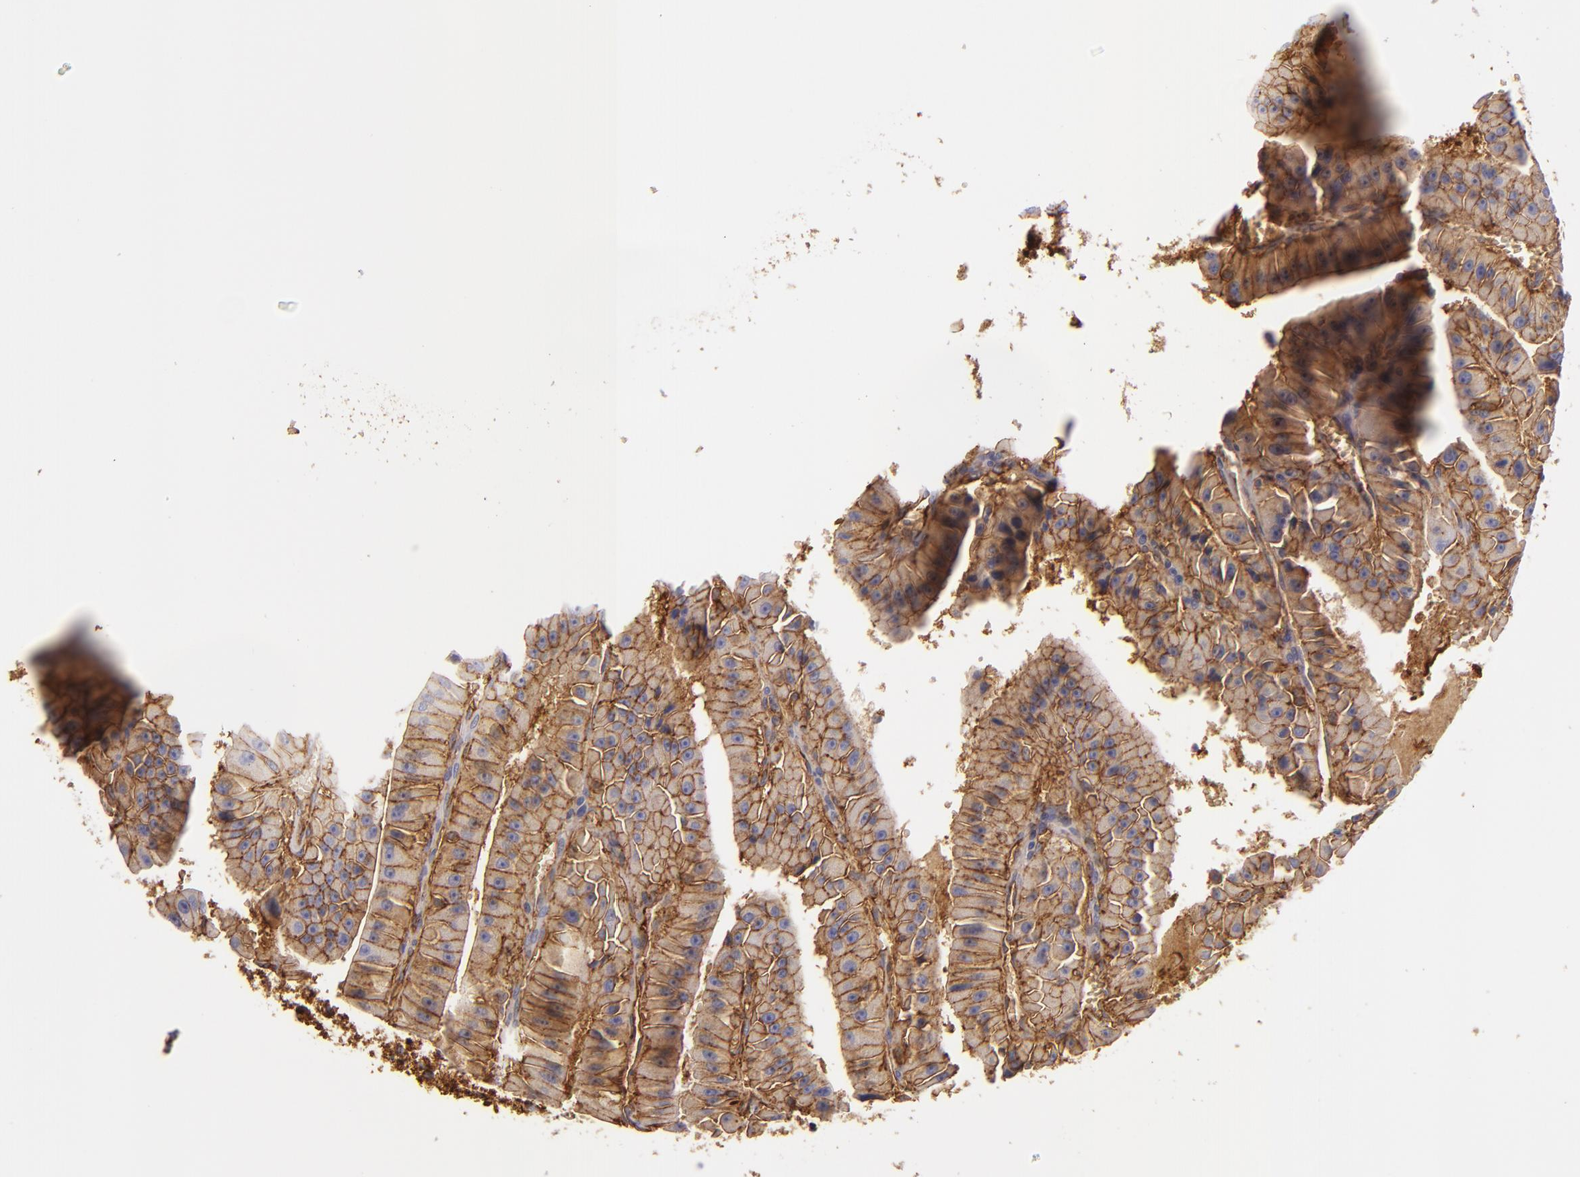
{"staining": {"intensity": "moderate", "quantity": ">75%", "location": "cytoplasmic/membranous"}, "tissue": "thyroid cancer", "cell_type": "Tumor cells", "image_type": "cancer", "snomed": [{"axis": "morphology", "description": "Carcinoma, NOS"}, {"axis": "topography", "description": "Thyroid gland"}], "caption": "This photomicrograph displays immunohistochemistry staining of human thyroid carcinoma, with medium moderate cytoplasmic/membranous staining in approximately >75% of tumor cells.", "gene": "CD9", "patient": {"sex": "male", "age": 76}}